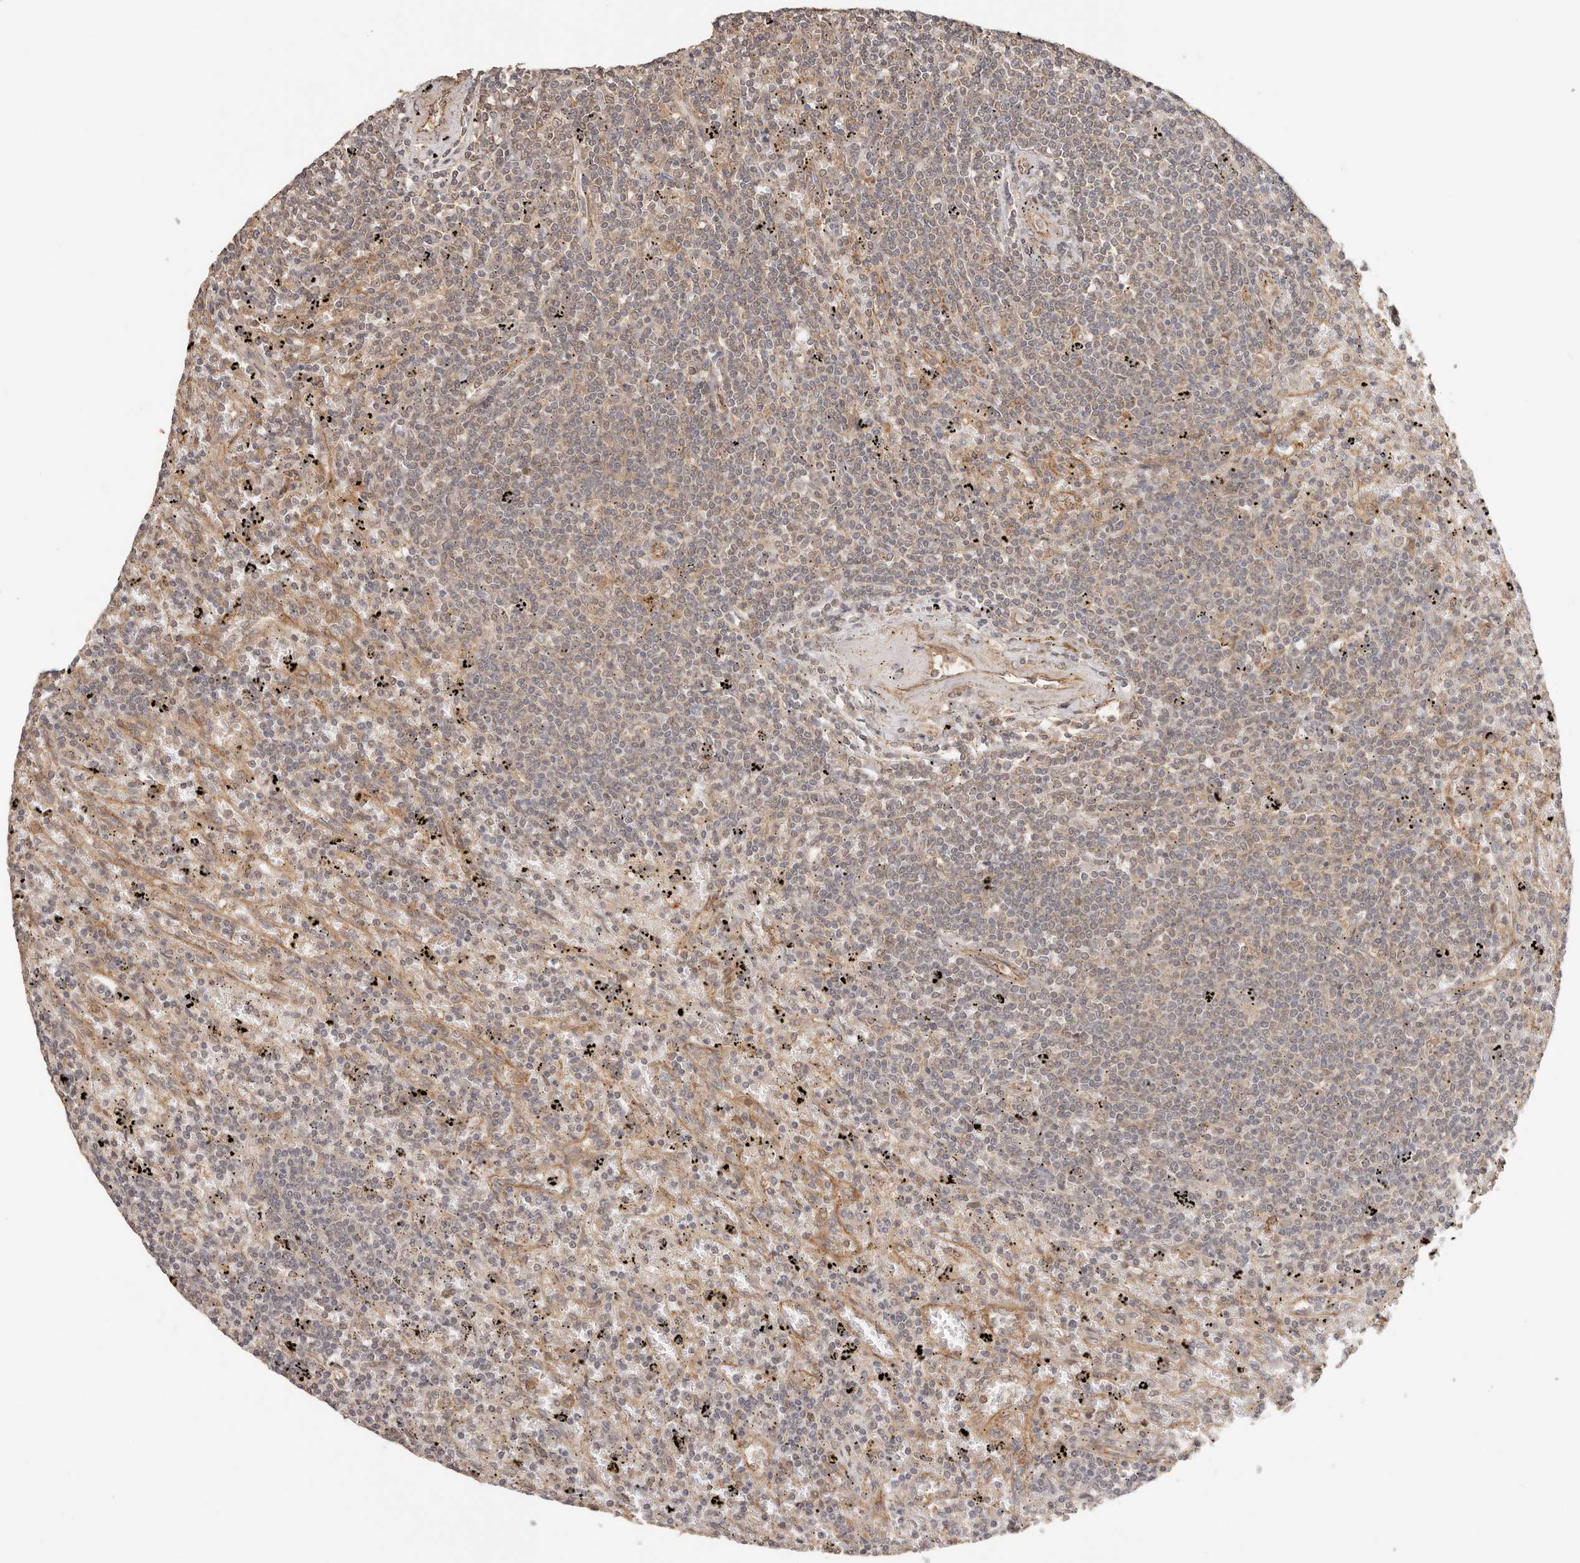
{"staining": {"intensity": "weak", "quantity": "25%-75%", "location": "cytoplasmic/membranous"}, "tissue": "lymphoma", "cell_type": "Tumor cells", "image_type": "cancer", "snomed": [{"axis": "morphology", "description": "Malignant lymphoma, non-Hodgkin's type, Low grade"}, {"axis": "topography", "description": "Spleen"}], "caption": "Immunohistochemistry staining of lymphoma, which shows low levels of weak cytoplasmic/membranous expression in about 25%-75% of tumor cells indicating weak cytoplasmic/membranous protein staining. The staining was performed using DAB (brown) for protein detection and nuclei were counterstained in hematoxylin (blue).", "gene": "AFDN", "patient": {"sex": "male", "age": 76}}